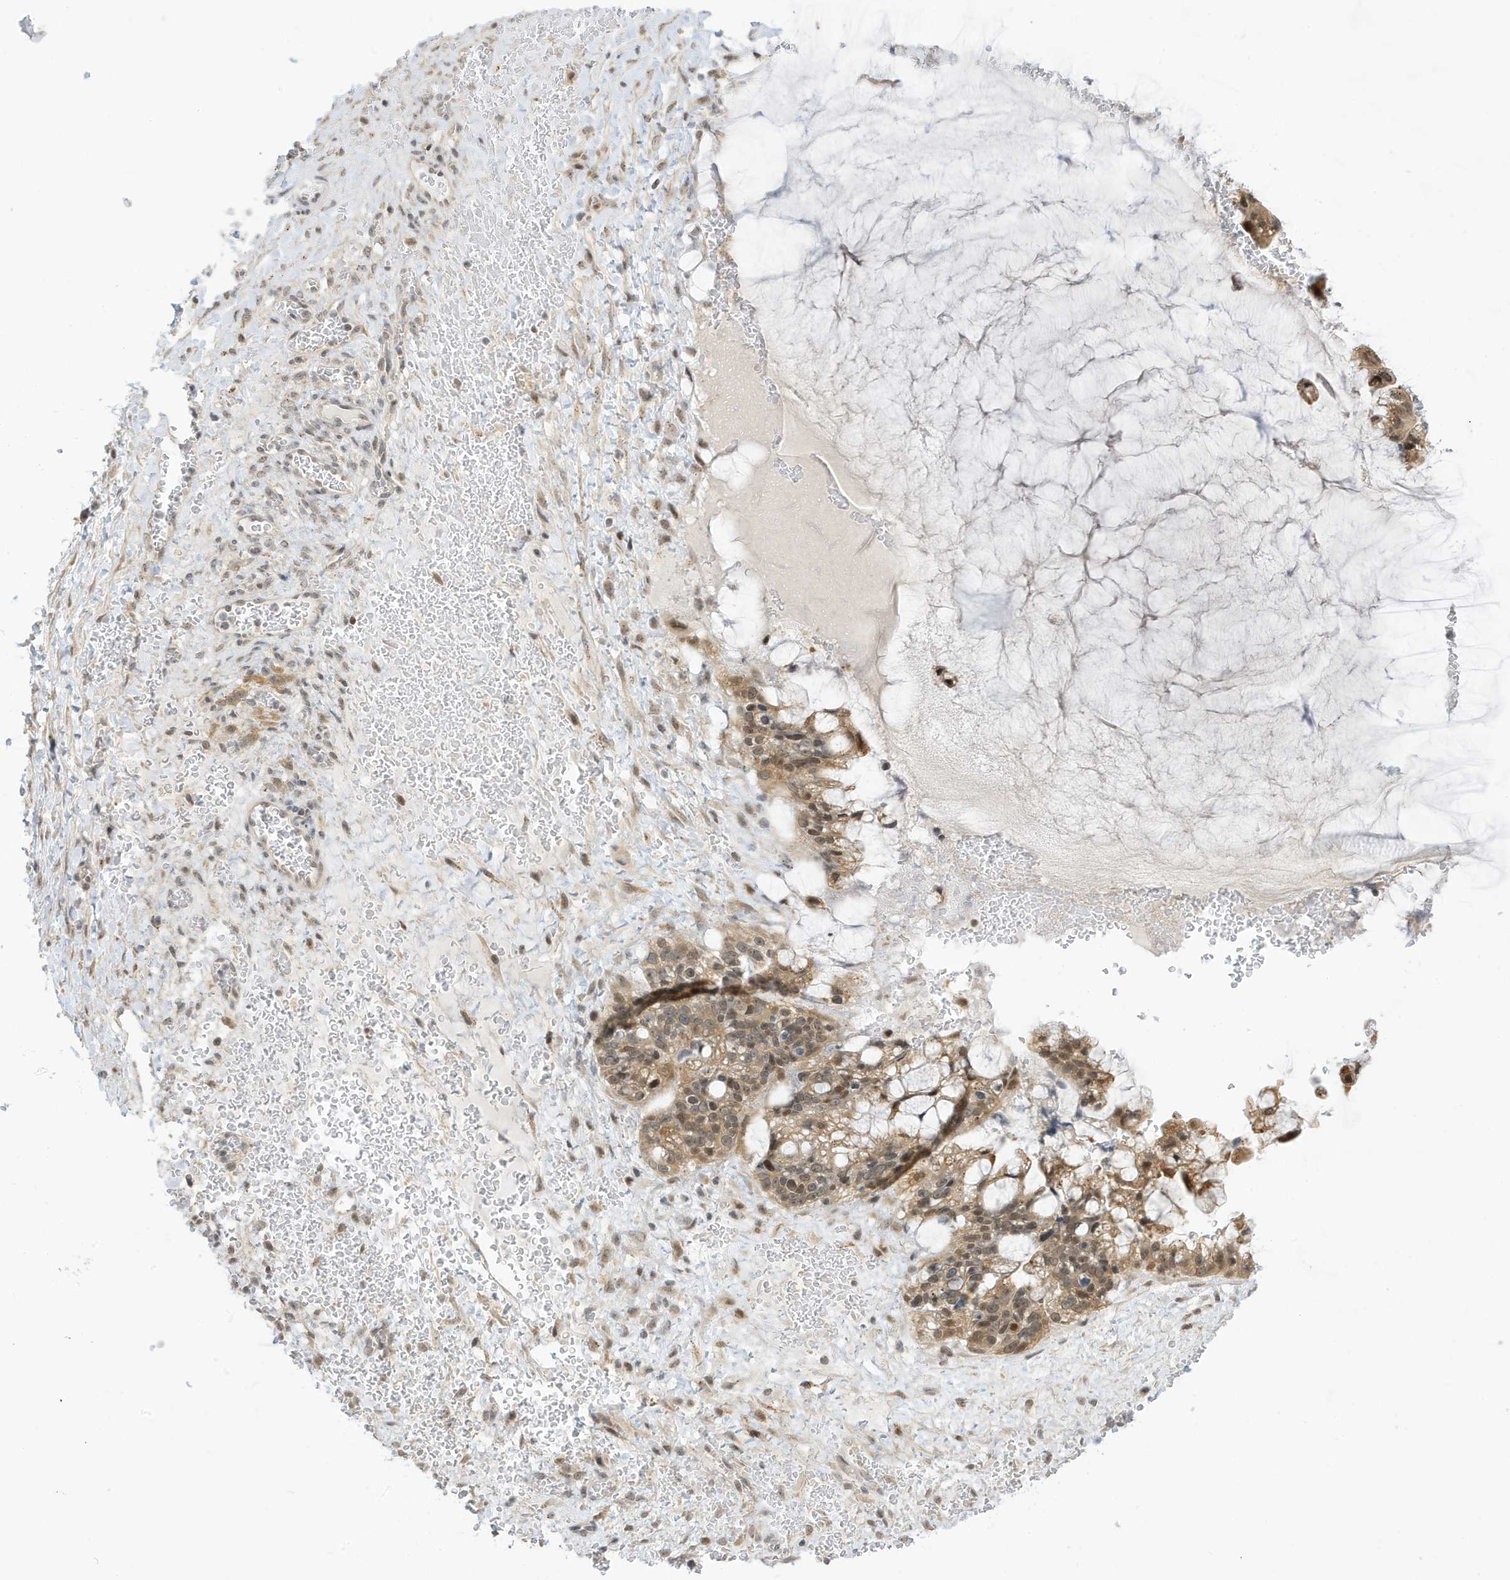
{"staining": {"intensity": "moderate", "quantity": ">75%", "location": "cytoplasmic/membranous,nuclear"}, "tissue": "ovarian cancer", "cell_type": "Tumor cells", "image_type": "cancer", "snomed": [{"axis": "morphology", "description": "Cystadenocarcinoma, mucinous, NOS"}, {"axis": "topography", "description": "Ovary"}], "caption": "IHC histopathology image of ovarian cancer stained for a protein (brown), which shows medium levels of moderate cytoplasmic/membranous and nuclear positivity in about >75% of tumor cells.", "gene": "TAB3", "patient": {"sex": "female", "age": 37}}